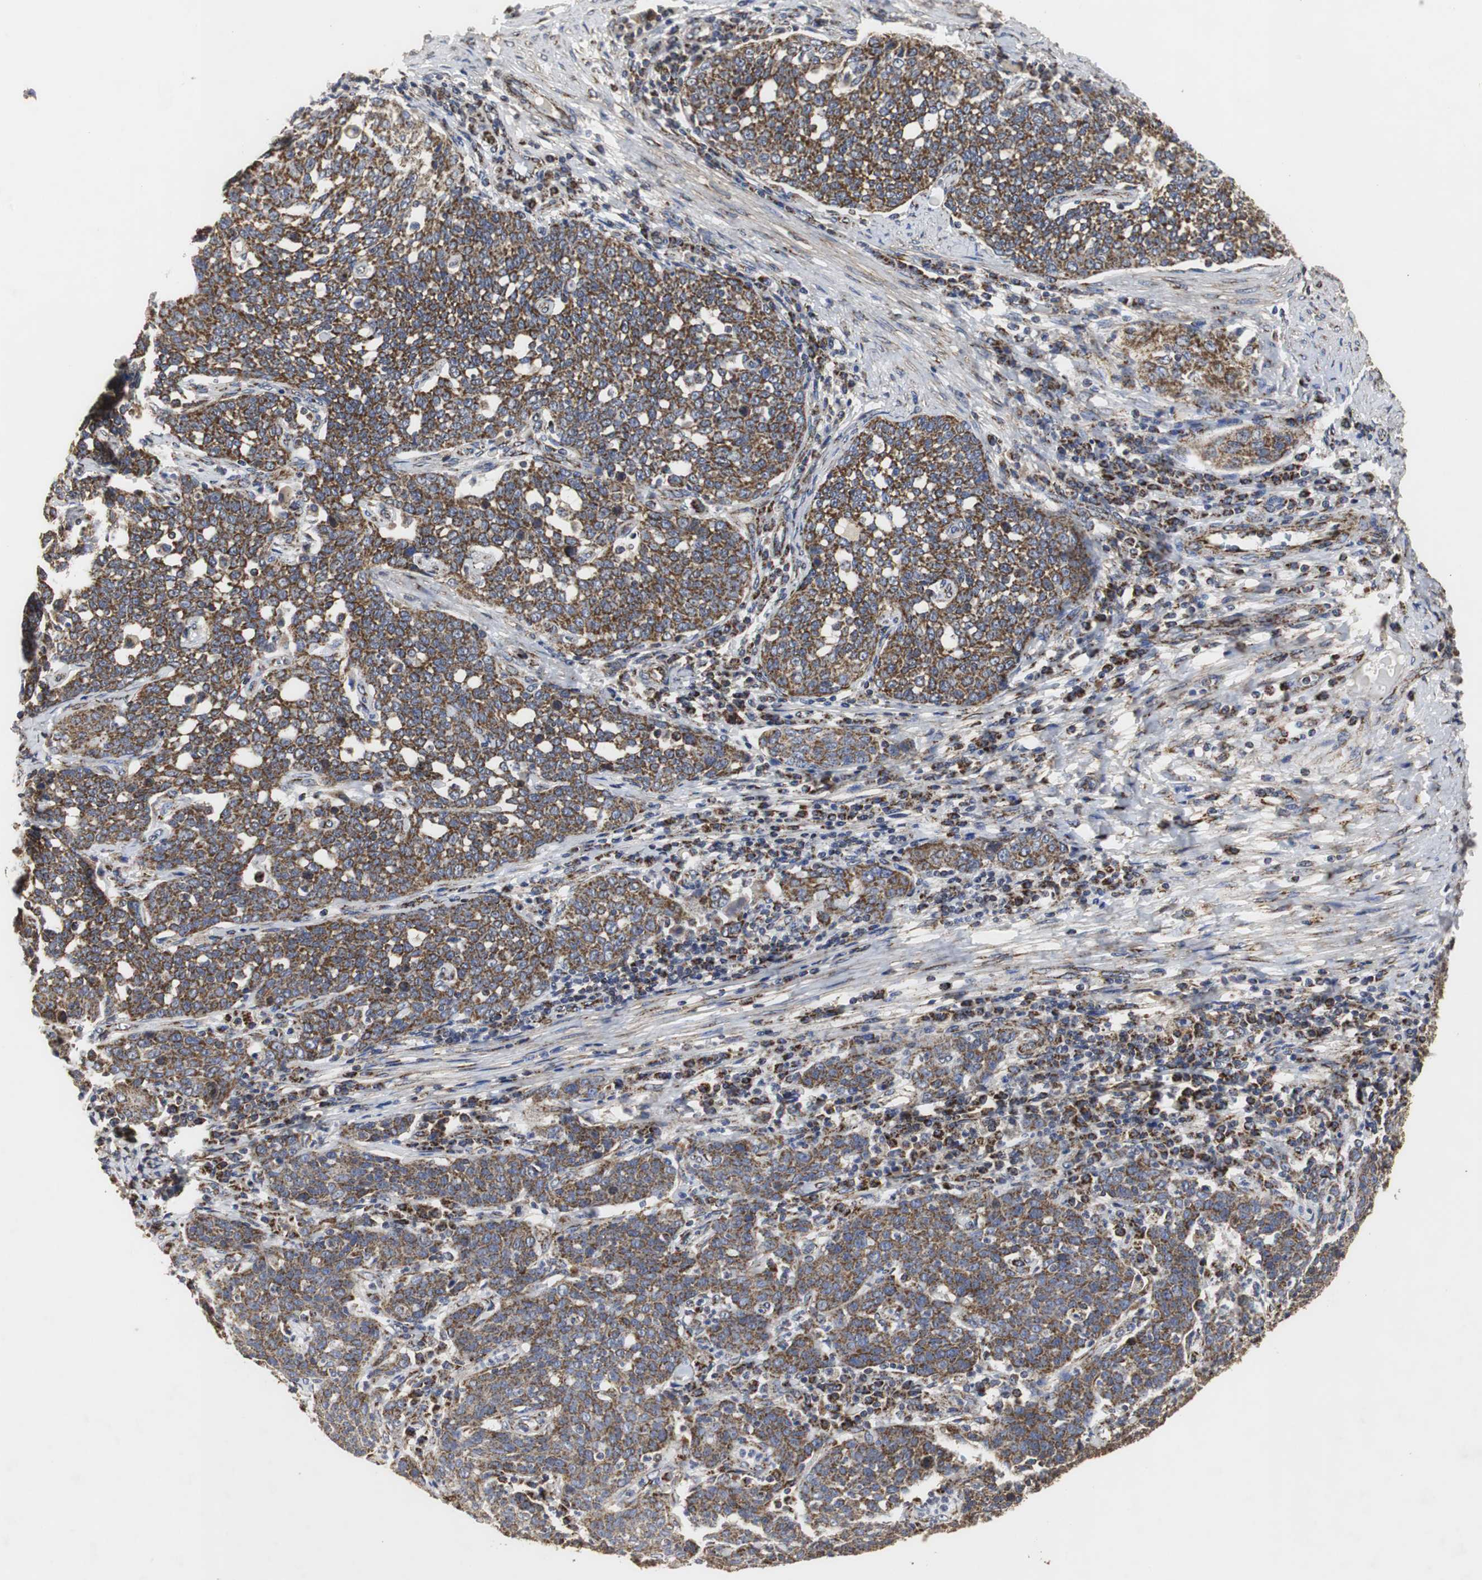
{"staining": {"intensity": "strong", "quantity": ">75%", "location": "cytoplasmic/membranous"}, "tissue": "cervical cancer", "cell_type": "Tumor cells", "image_type": "cancer", "snomed": [{"axis": "morphology", "description": "Squamous cell carcinoma, NOS"}, {"axis": "topography", "description": "Cervix"}], "caption": "Protein positivity by IHC demonstrates strong cytoplasmic/membranous positivity in about >75% of tumor cells in squamous cell carcinoma (cervical). (DAB (3,3'-diaminobenzidine) = brown stain, brightfield microscopy at high magnification).", "gene": "HSD17B10", "patient": {"sex": "female", "age": 34}}